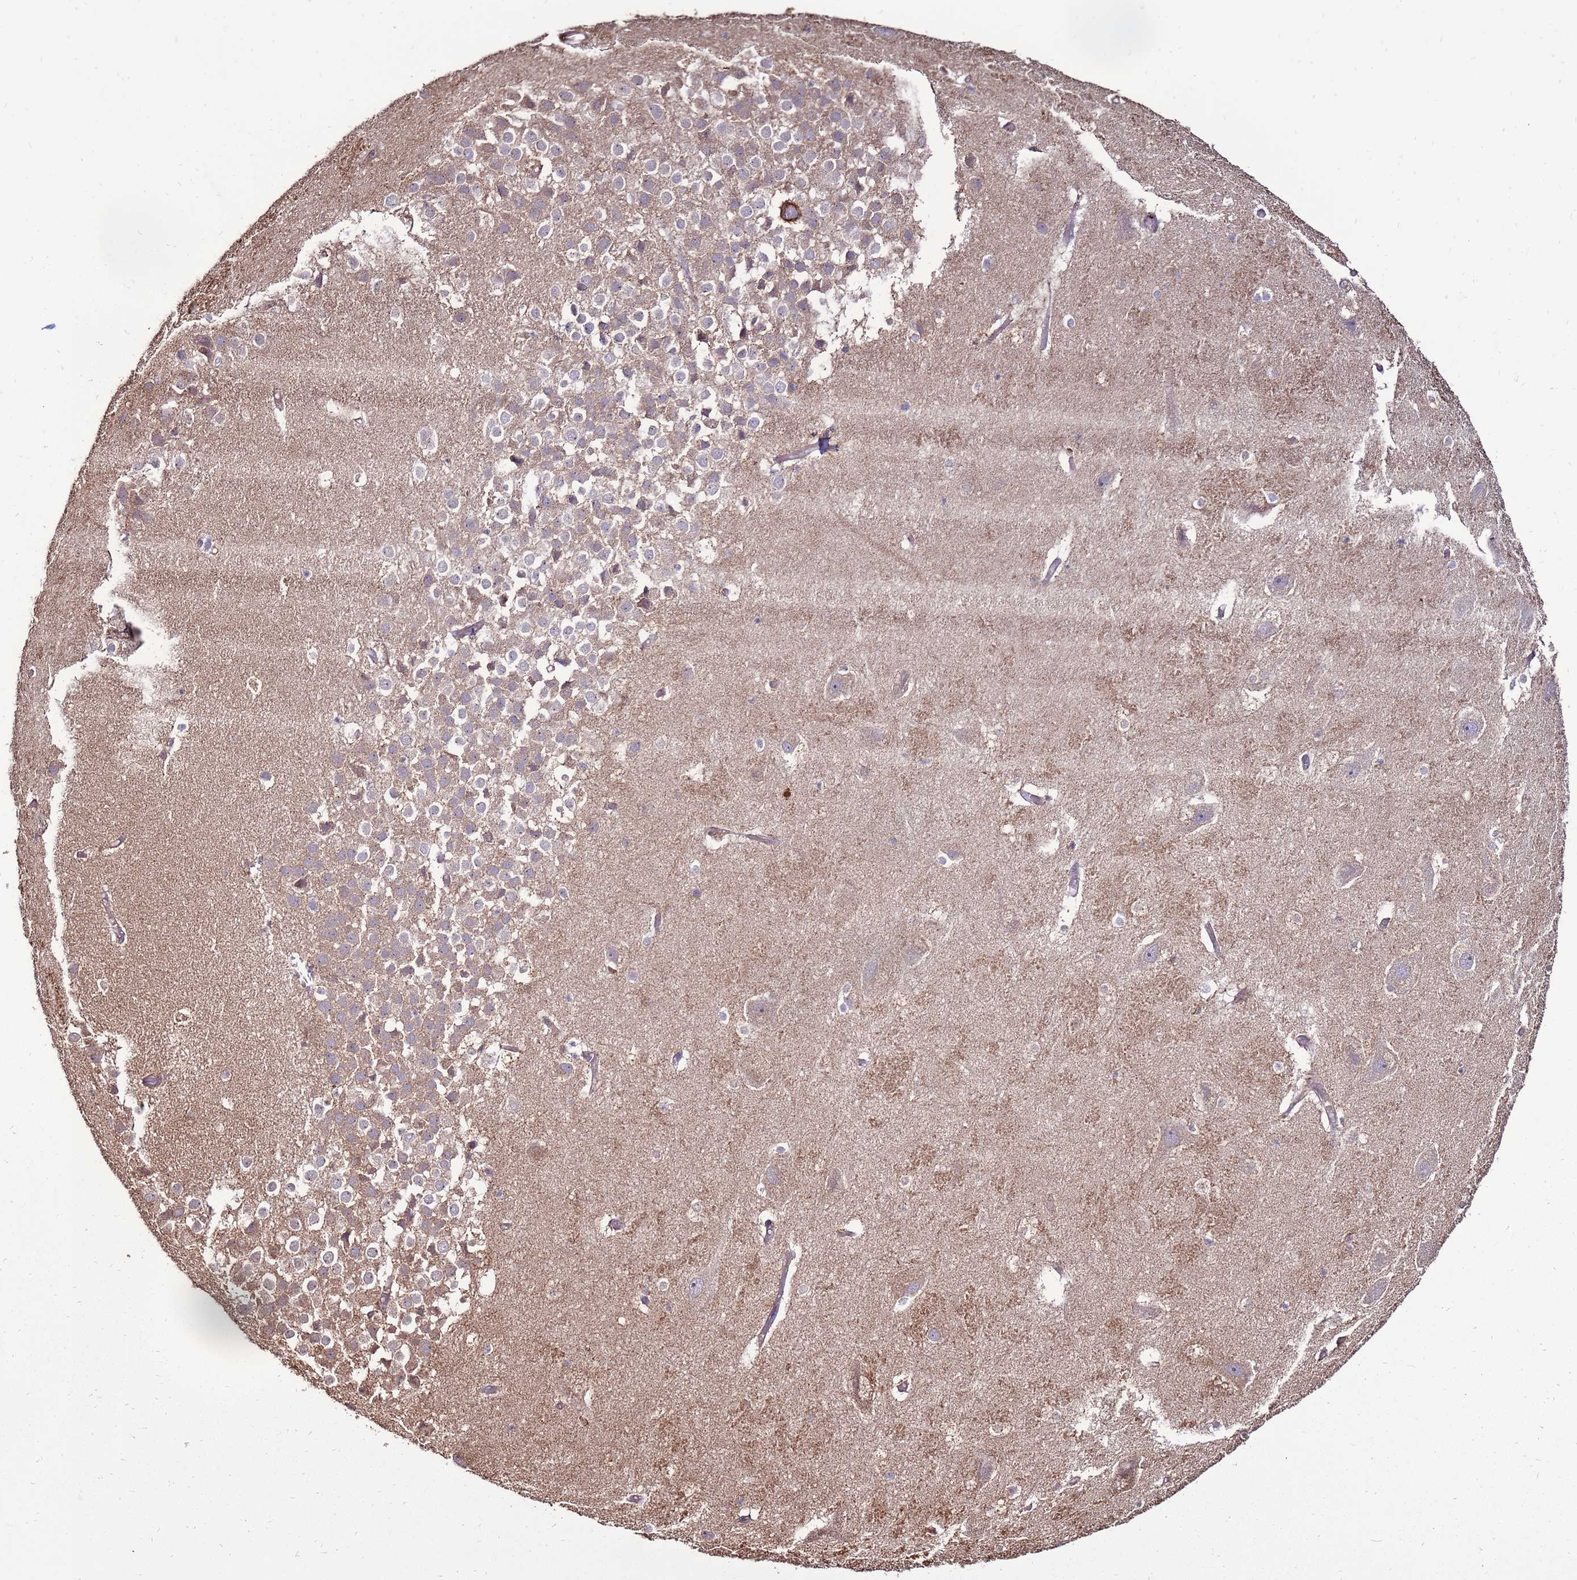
{"staining": {"intensity": "negative", "quantity": "none", "location": "none"}, "tissue": "hippocampus", "cell_type": "Glial cells", "image_type": "normal", "snomed": [{"axis": "morphology", "description": "Normal tissue, NOS"}, {"axis": "topography", "description": "Hippocampus"}], "caption": "Immunohistochemical staining of benign human hippocampus shows no significant staining in glial cells.", "gene": "DDX59", "patient": {"sex": "female", "age": 52}}